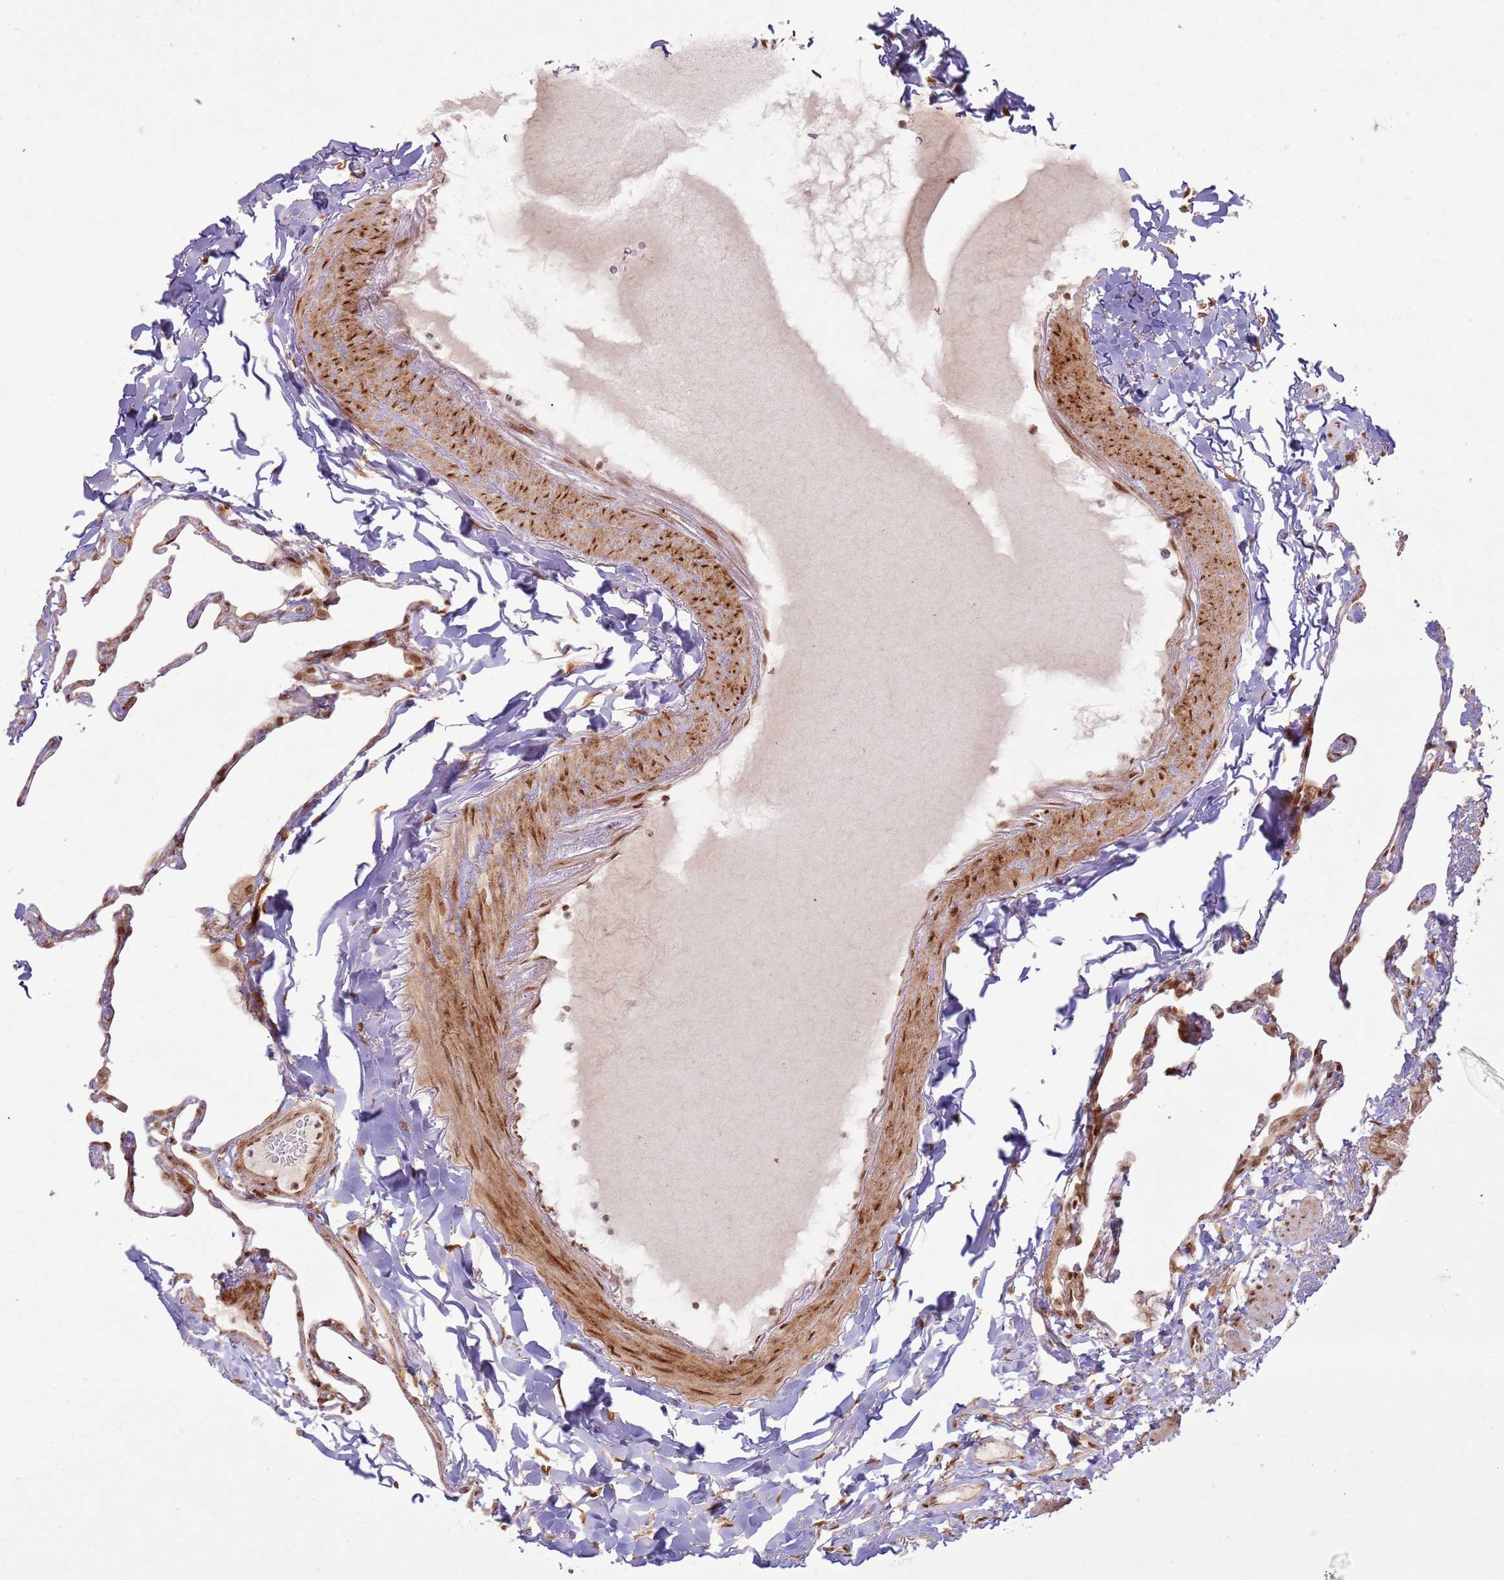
{"staining": {"intensity": "weak", "quantity": ">75%", "location": "cytoplasmic/membranous,nuclear"}, "tissue": "lung", "cell_type": "Alveolar cells", "image_type": "normal", "snomed": [{"axis": "morphology", "description": "Normal tissue, NOS"}, {"axis": "topography", "description": "Lung"}], "caption": "Normal lung displays weak cytoplasmic/membranous,nuclear positivity in approximately >75% of alveolar cells, visualized by immunohistochemistry.", "gene": "KLHL36", "patient": {"sex": "male", "age": 65}}